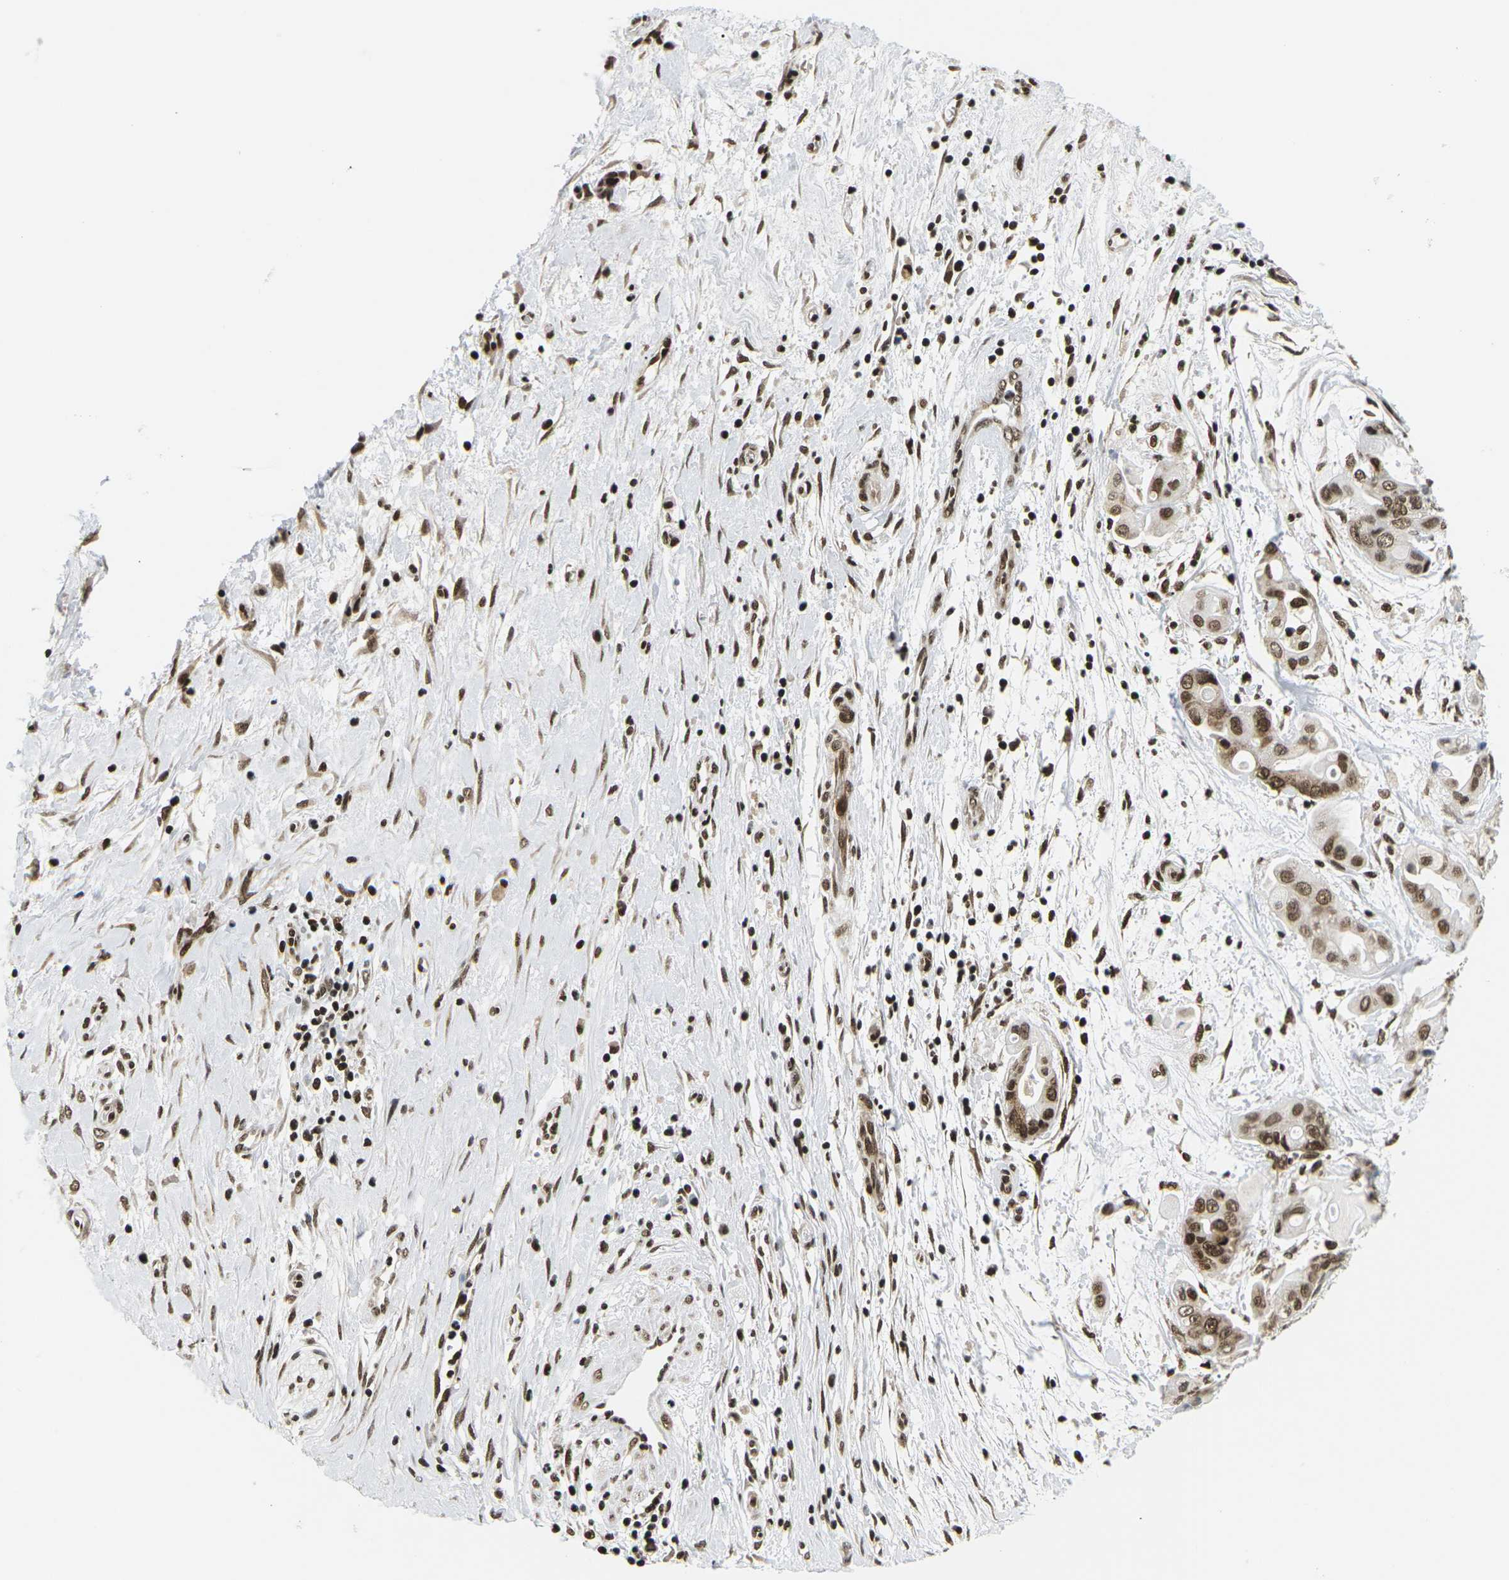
{"staining": {"intensity": "strong", "quantity": ">75%", "location": "cytoplasmic/membranous,nuclear"}, "tissue": "pancreatic cancer", "cell_type": "Tumor cells", "image_type": "cancer", "snomed": [{"axis": "morphology", "description": "Adenocarcinoma, NOS"}, {"axis": "topography", "description": "Pancreas"}], "caption": "A brown stain labels strong cytoplasmic/membranous and nuclear positivity of a protein in human pancreatic cancer tumor cells.", "gene": "CELF1", "patient": {"sex": "female", "age": 75}}